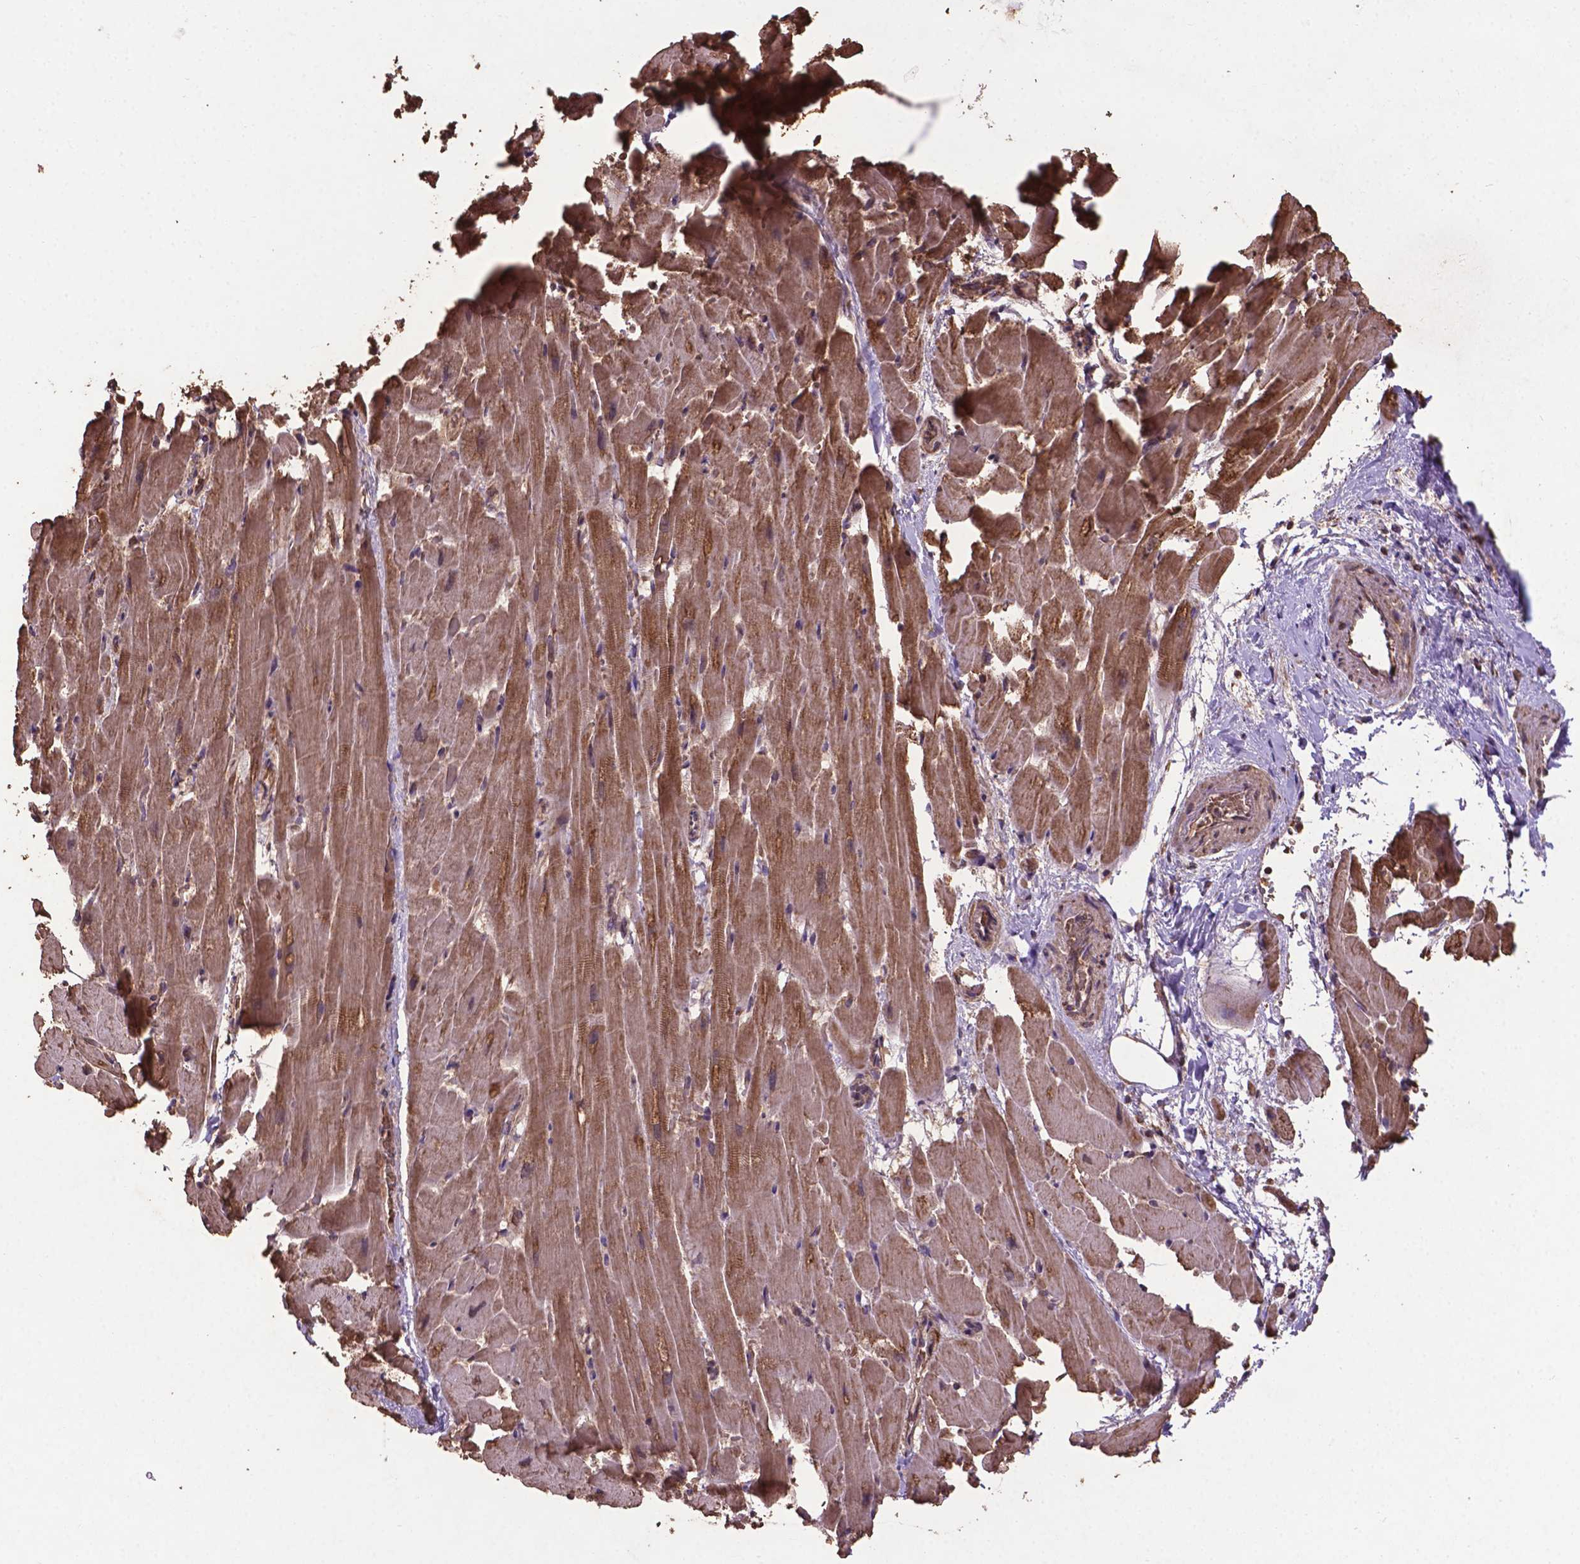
{"staining": {"intensity": "strong", "quantity": ">75%", "location": "cytoplasmic/membranous"}, "tissue": "heart muscle", "cell_type": "Cardiomyocytes", "image_type": "normal", "snomed": [{"axis": "morphology", "description": "Normal tissue, NOS"}, {"axis": "topography", "description": "Heart"}], "caption": "Immunohistochemical staining of normal heart muscle reveals >75% levels of strong cytoplasmic/membranous protein expression in about >75% of cardiomyocytes.", "gene": "DCAF1", "patient": {"sex": "male", "age": 37}}